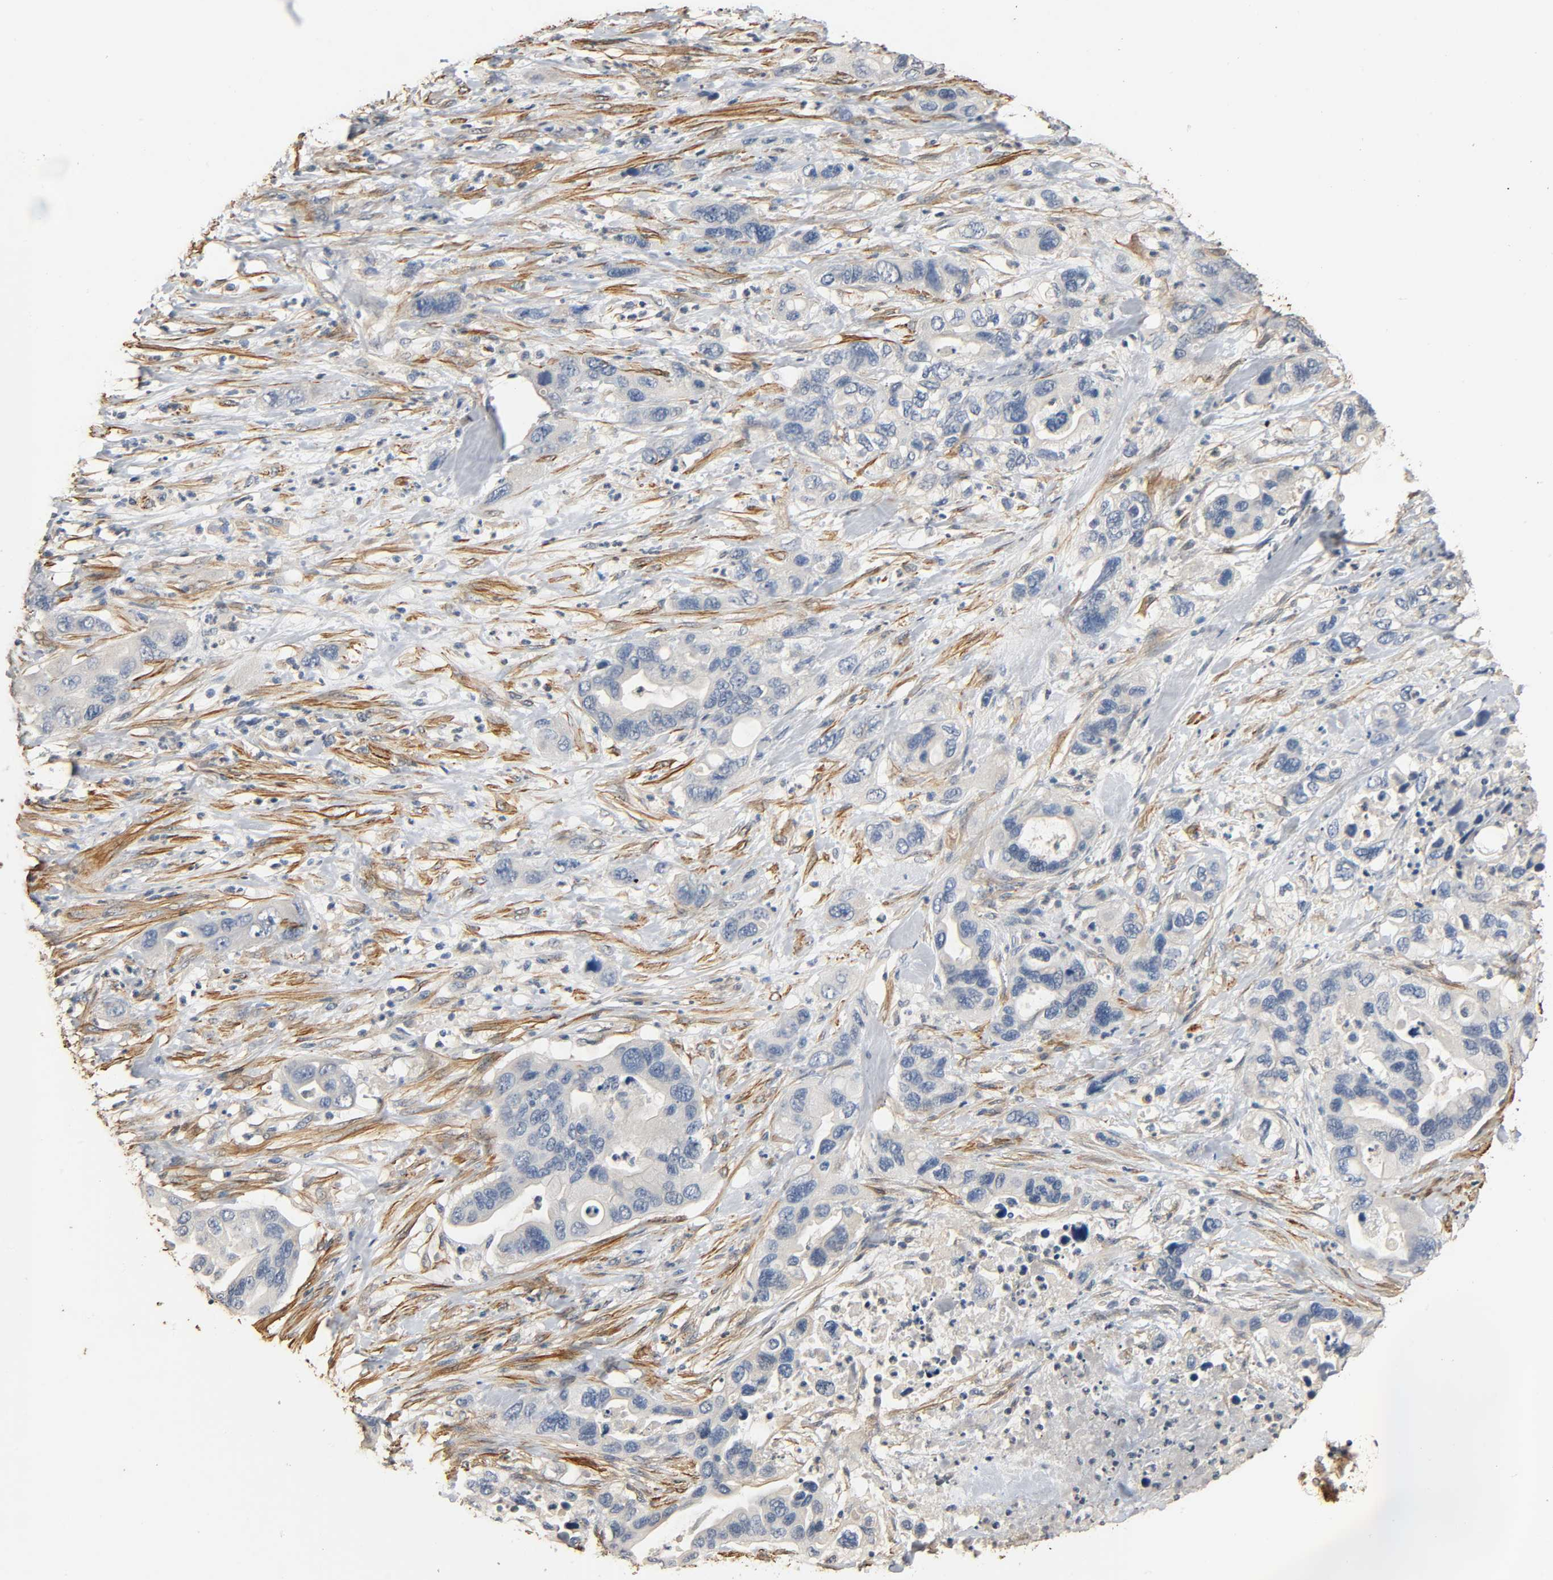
{"staining": {"intensity": "negative", "quantity": "none", "location": "none"}, "tissue": "pancreatic cancer", "cell_type": "Tumor cells", "image_type": "cancer", "snomed": [{"axis": "morphology", "description": "Adenocarcinoma, NOS"}, {"axis": "topography", "description": "Pancreas"}], "caption": "A high-resolution image shows immunohistochemistry (IHC) staining of adenocarcinoma (pancreatic), which demonstrates no significant expression in tumor cells. (Stains: DAB (3,3'-diaminobenzidine) immunohistochemistry (IHC) with hematoxylin counter stain, Microscopy: brightfield microscopy at high magnification).", "gene": "GSTA3", "patient": {"sex": "female", "age": 71}}